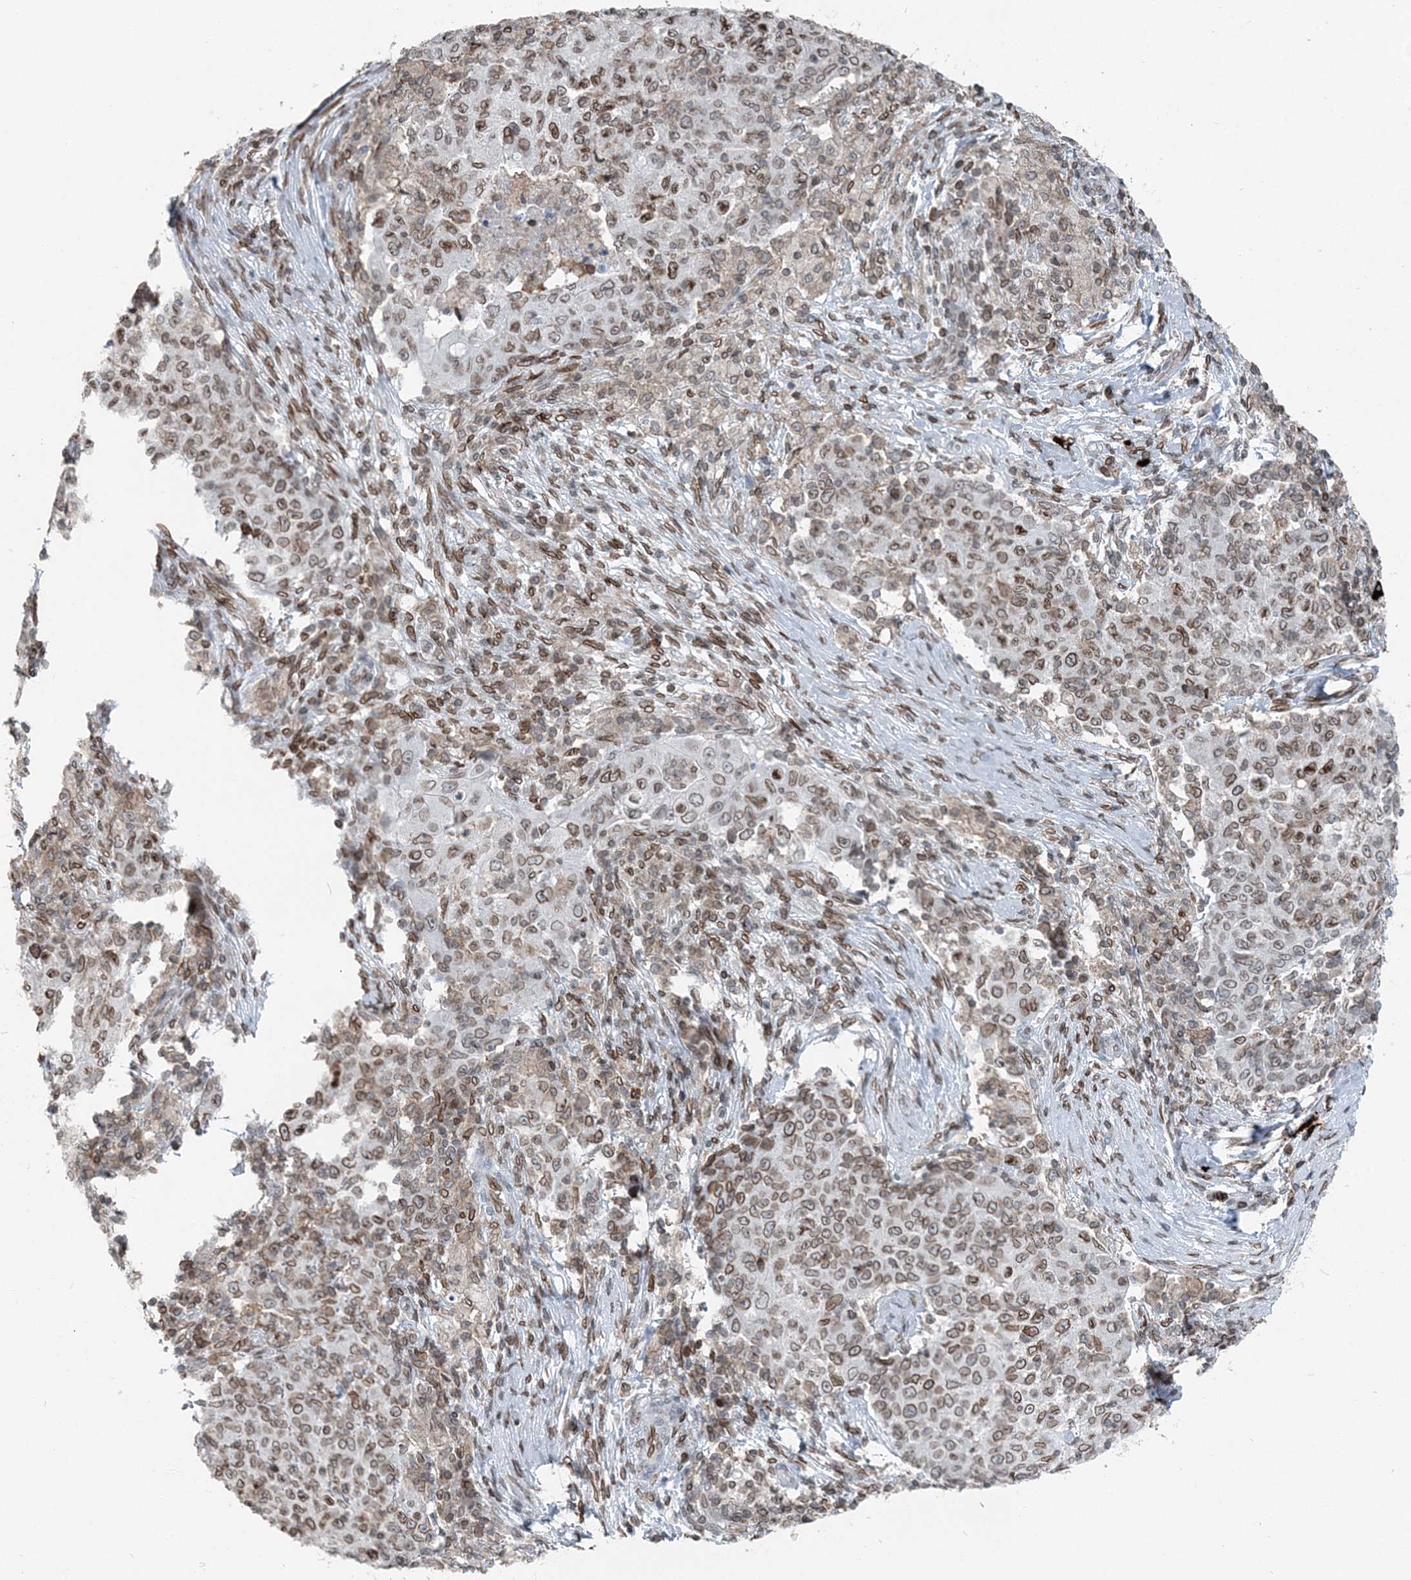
{"staining": {"intensity": "moderate", "quantity": ">75%", "location": "cytoplasmic/membranous,nuclear"}, "tissue": "ovarian cancer", "cell_type": "Tumor cells", "image_type": "cancer", "snomed": [{"axis": "morphology", "description": "Carcinoma, endometroid"}, {"axis": "topography", "description": "Ovary"}], "caption": "Tumor cells exhibit medium levels of moderate cytoplasmic/membranous and nuclear expression in about >75% of cells in ovarian cancer. The staining is performed using DAB brown chromogen to label protein expression. The nuclei are counter-stained blue using hematoxylin.", "gene": "GJD4", "patient": {"sex": "female", "age": 42}}